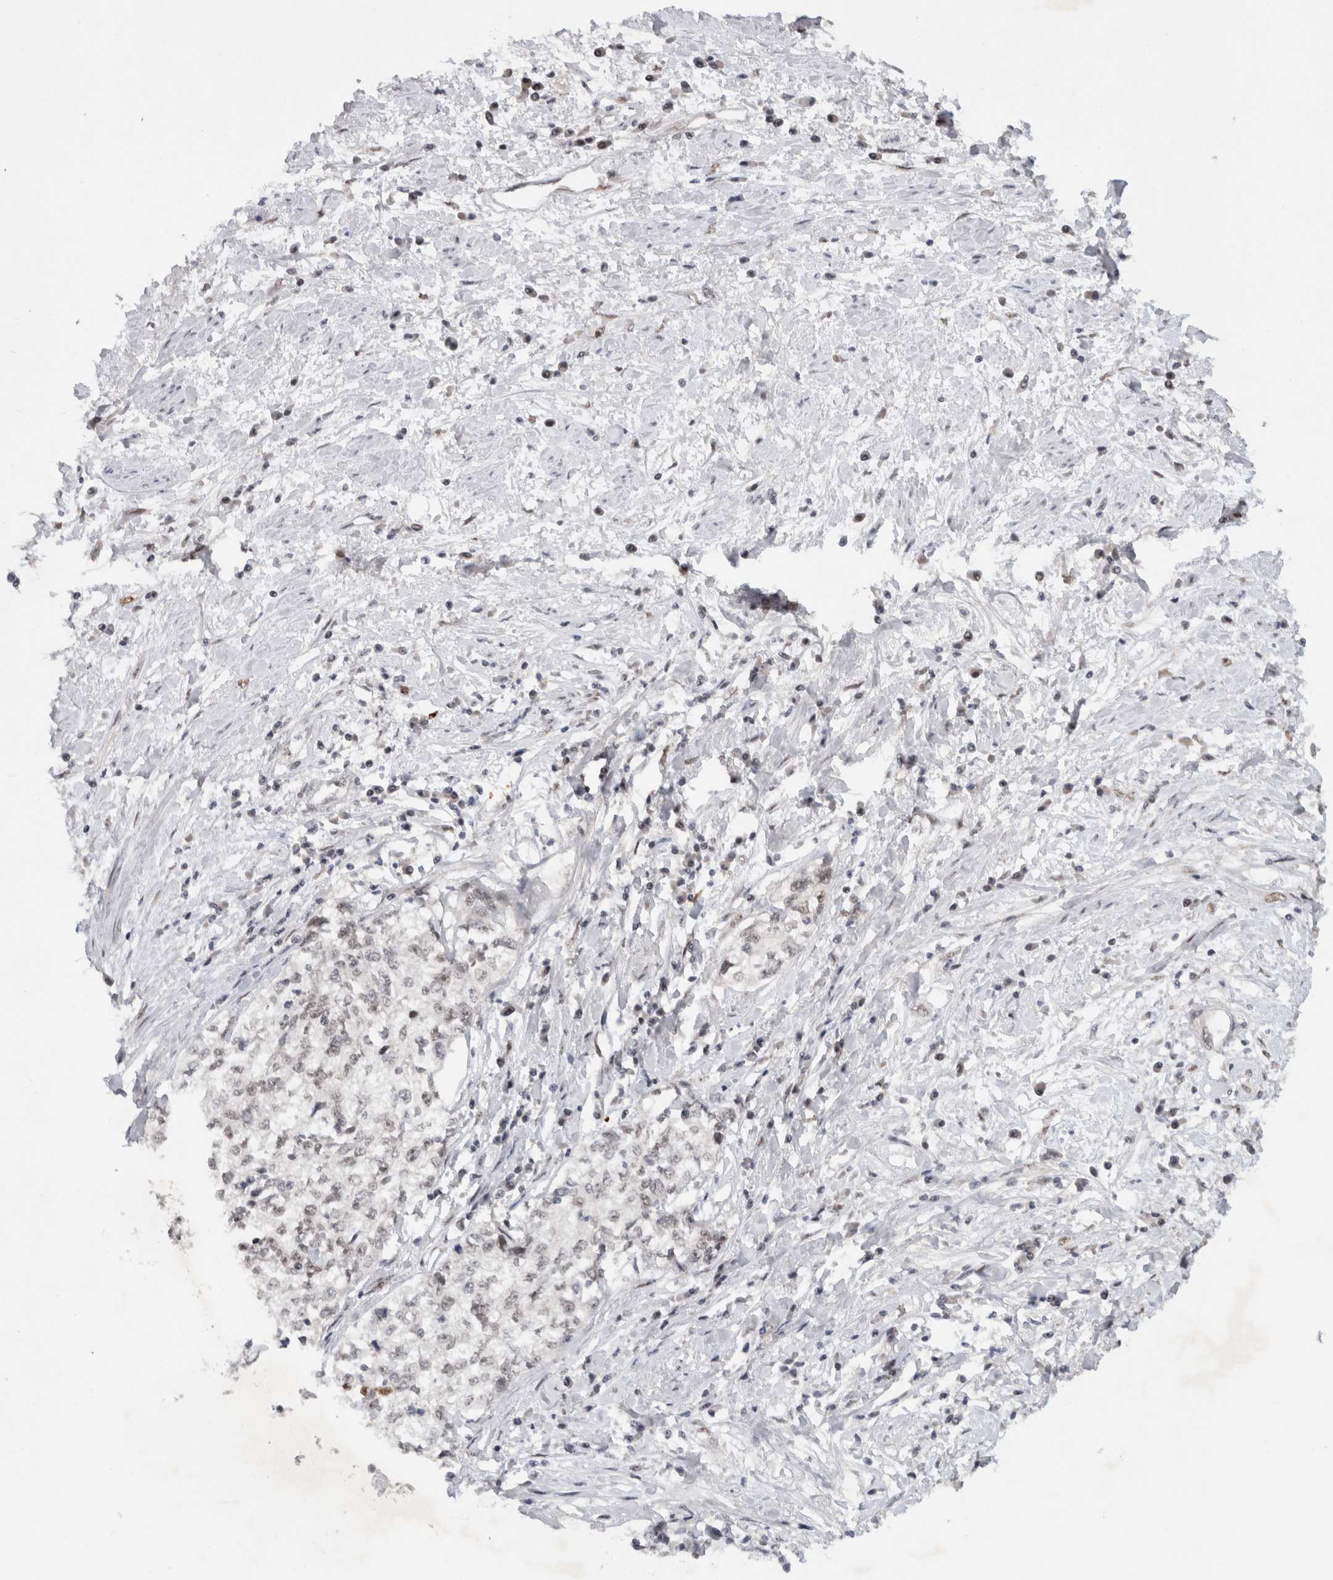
{"staining": {"intensity": "weak", "quantity": "<25%", "location": "nuclear"}, "tissue": "cervical cancer", "cell_type": "Tumor cells", "image_type": "cancer", "snomed": [{"axis": "morphology", "description": "Squamous cell carcinoma, NOS"}, {"axis": "topography", "description": "Cervix"}], "caption": "Protein analysis of cervical cancer reveals no significant positivity in tumor cells. (IHC, brightfield microscopy, high magnification).", "gene": "HESX1", "patient": {"sex": "female", "age": 57}}